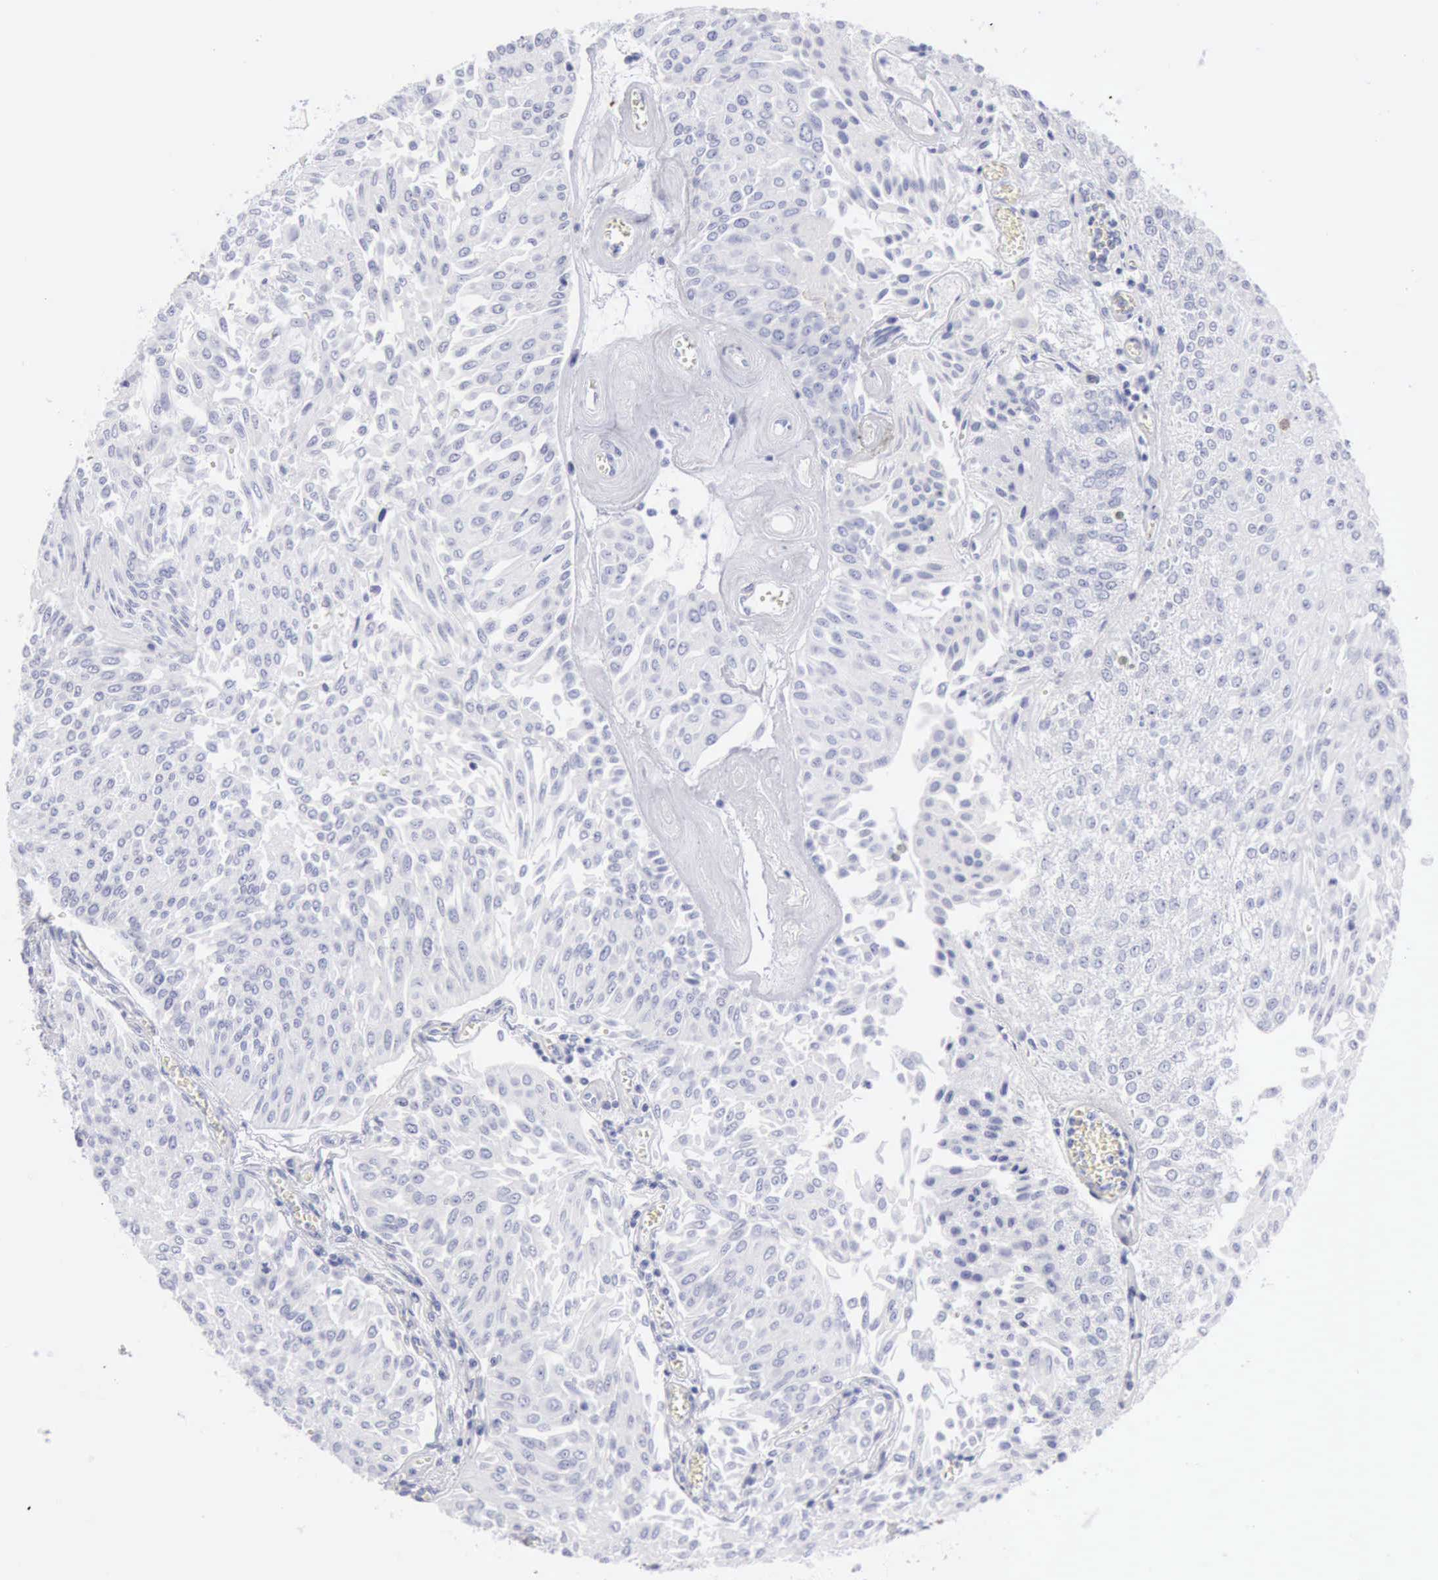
{"staining": {"intensity": "negative", "quantity": "none", "location": "none"}, "tissue": "urothelial cancer", "cell_type": "Tumor cells", "image_type": "cancer", "snomed": [{"axis": "morphology", "description": "Urothelial carcinoma, Low grade"}, {"axis": "topography", "description": "Urinary bladder"}], "caption": "Image shows no significant protein staining in tumor cells of urothelial cancer. (DAB immunohistochemistry visualized using brightfield microscopy, high magnification).", "gene": "KRT10", "patient": {"sex": "male", "age": 86}}